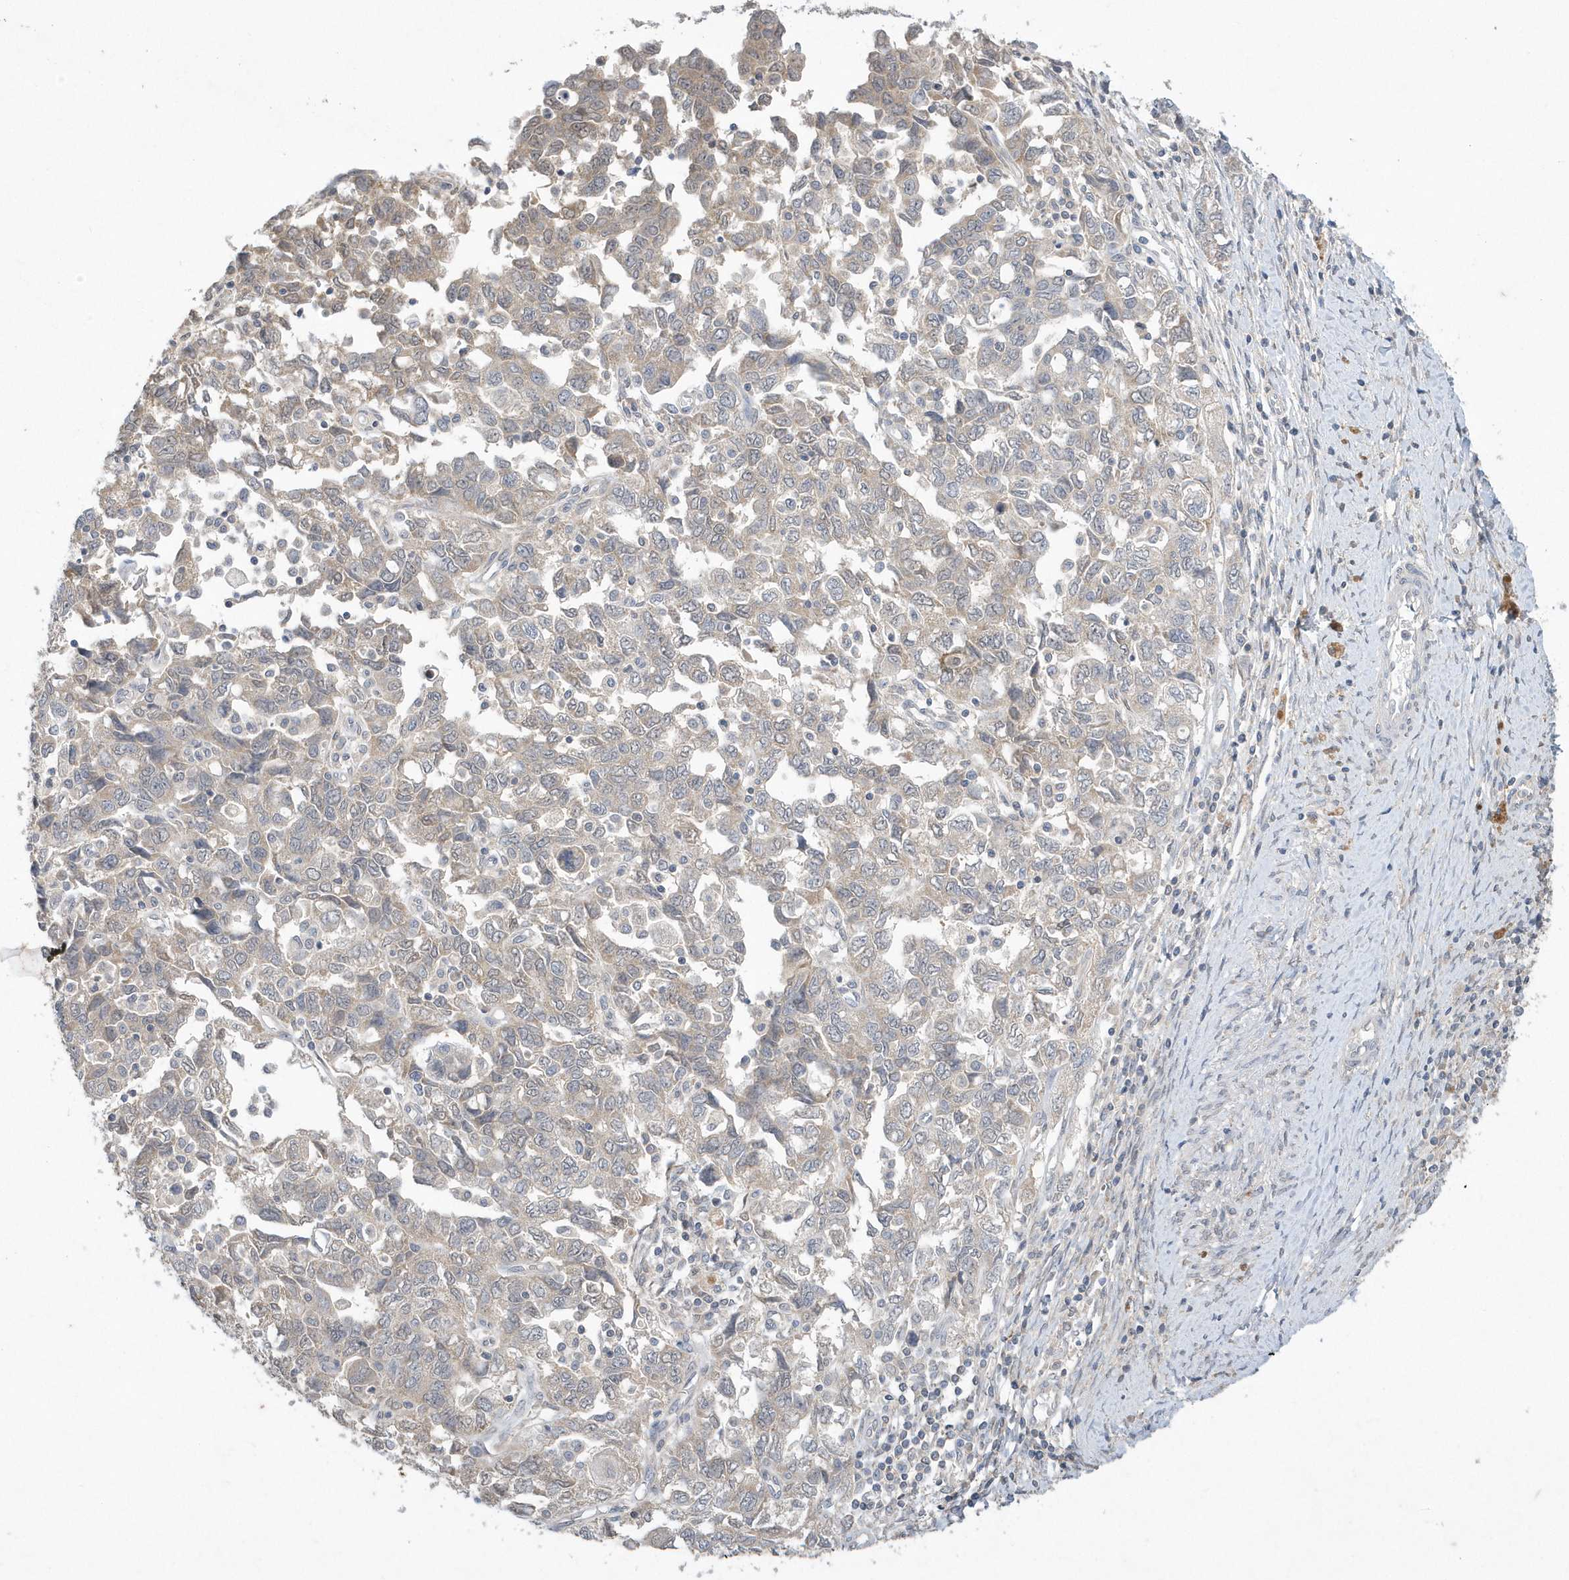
{"staining": {"intensity": "weak", "quantity": ">75%", "location": "cytoplasmic/membranous"}, "tissue": "ovarian cancer", "cell_type": "Tumor cells", "image_type": "cancer", "snomed": [{"axis": "morphology", "description": "Carcinoma, NOS"}, {"axis": "morphology", "description": "Cystadenocarcinoma, serous, NOS"}, {"axis": "topography", "description": "Ovary"}], "caption": "An IHC micrograph of tumor tissue is shown. Protein staining in brown highlights weak cytoplasmic/membranous positivity in ovarian cancer (carcinoma) within tumor cells. (DAB = brown stain, brightfield microscopy at high magnification).", "gene": "AKR7A2", "patient": {"sex": "female", "age": 69}}